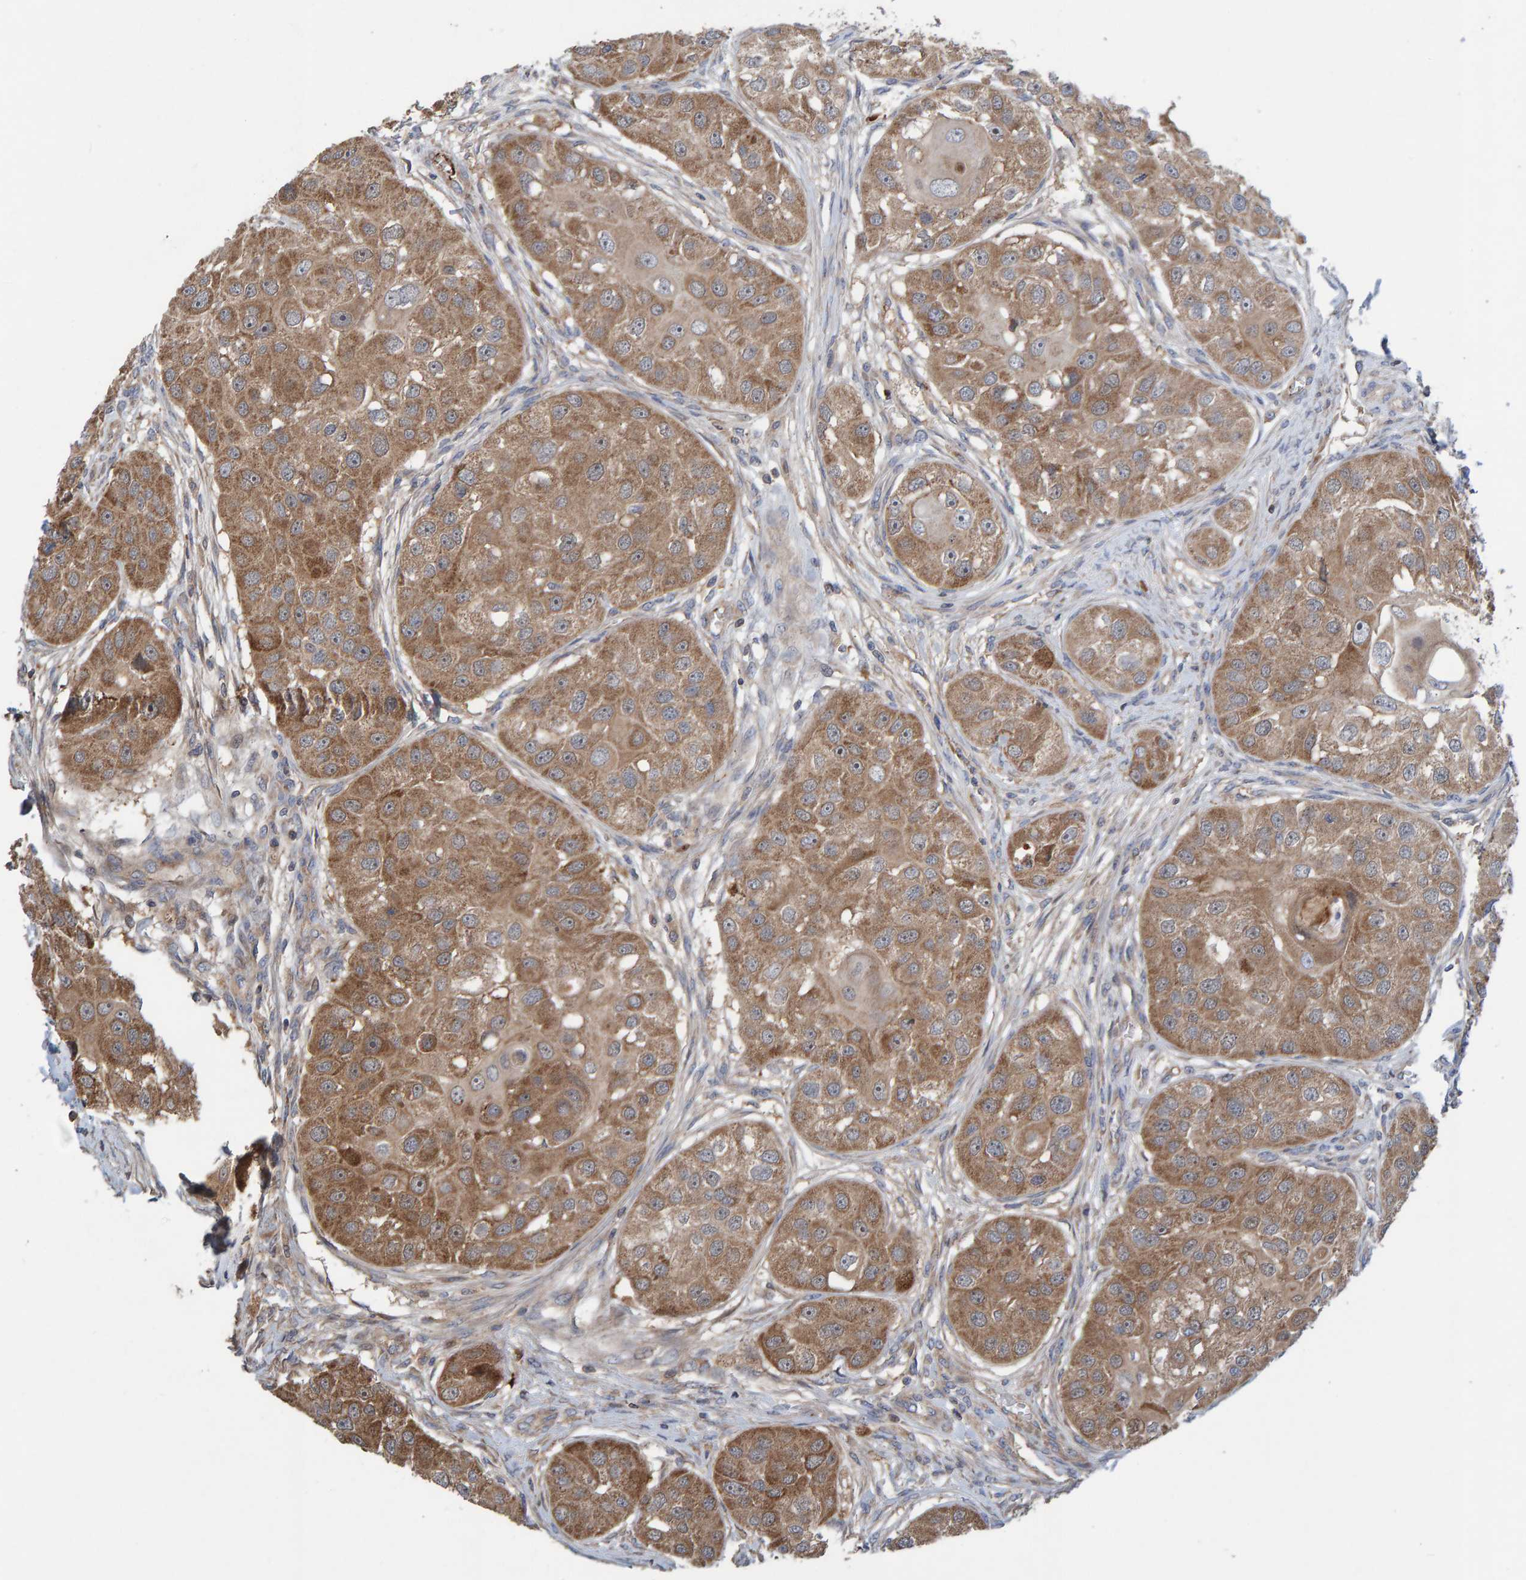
{"staining": {"intensity": "moderate", "quantity": ">75%", "location": "cytoplasmic/membranous"}, "tissue": "head and neck cancer", "cell_type": "Tumor cells", "image_type": "cancer", "snomed": [{"axis": "morphology", "description": "Normal tissue, NOS"}, {"axis": "morphology", "description": "Squamous cell carcinoma, NOS"}, {"axis": "topography", "description": "Skeletal muscle"}, {"axis": "topography", "description": "Head-Neck"}], "caption": "This histopathology image exhibits squamous cell carcinoma (head and neck) stained with IHC to label a protein in brown. The cytoplasmic/membranous of tumor cells show moderate positivity for the protein. Nuclei are counter-stained blue.", "gene": "KIAA0753", "patient": {"sex": "male", "age": 51}}